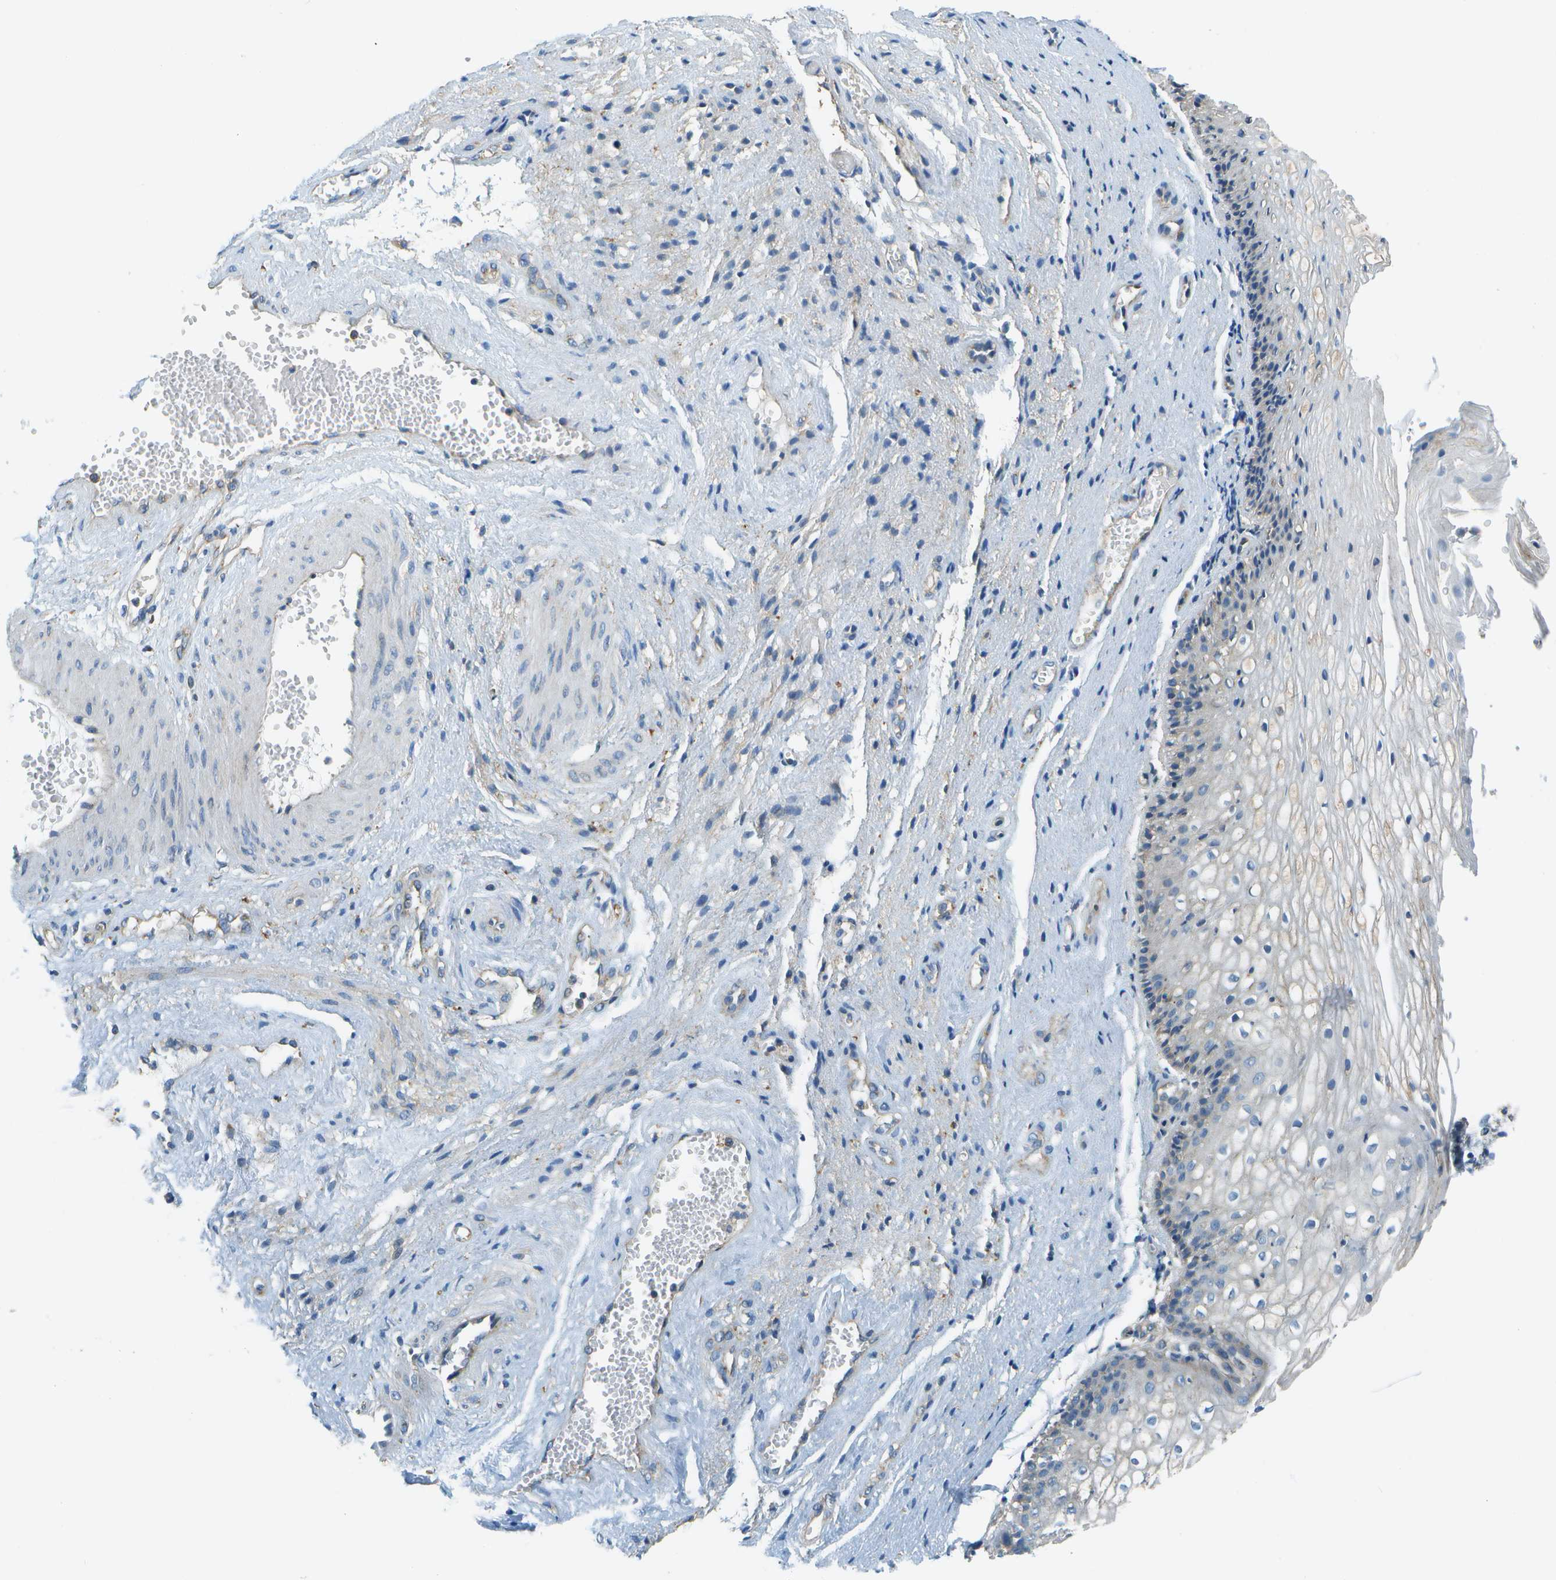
{"staining": {"intensity": "negative", "quantity": "none", "location": "none"}, "tissue": "vagina", "cell_type": "Squamous epithelial cells", "image_type": "normal", "snomed": [{"axis": "morphology", "description": "Normal tissue, NOS"}, {"axis": "topography", "description": "Vagina"}], "caption": "Histopathology image shows no protein positivity in squamous epithelial cells of normal vagina. Brightfield microscopy of IHC stained with DAB (3,3'-diaminobenzidine) (brown) and hematoxylin (blue), captured at high magnification.", "gene": "CLTC", "patient": {"sex": "female", "age": 34}}